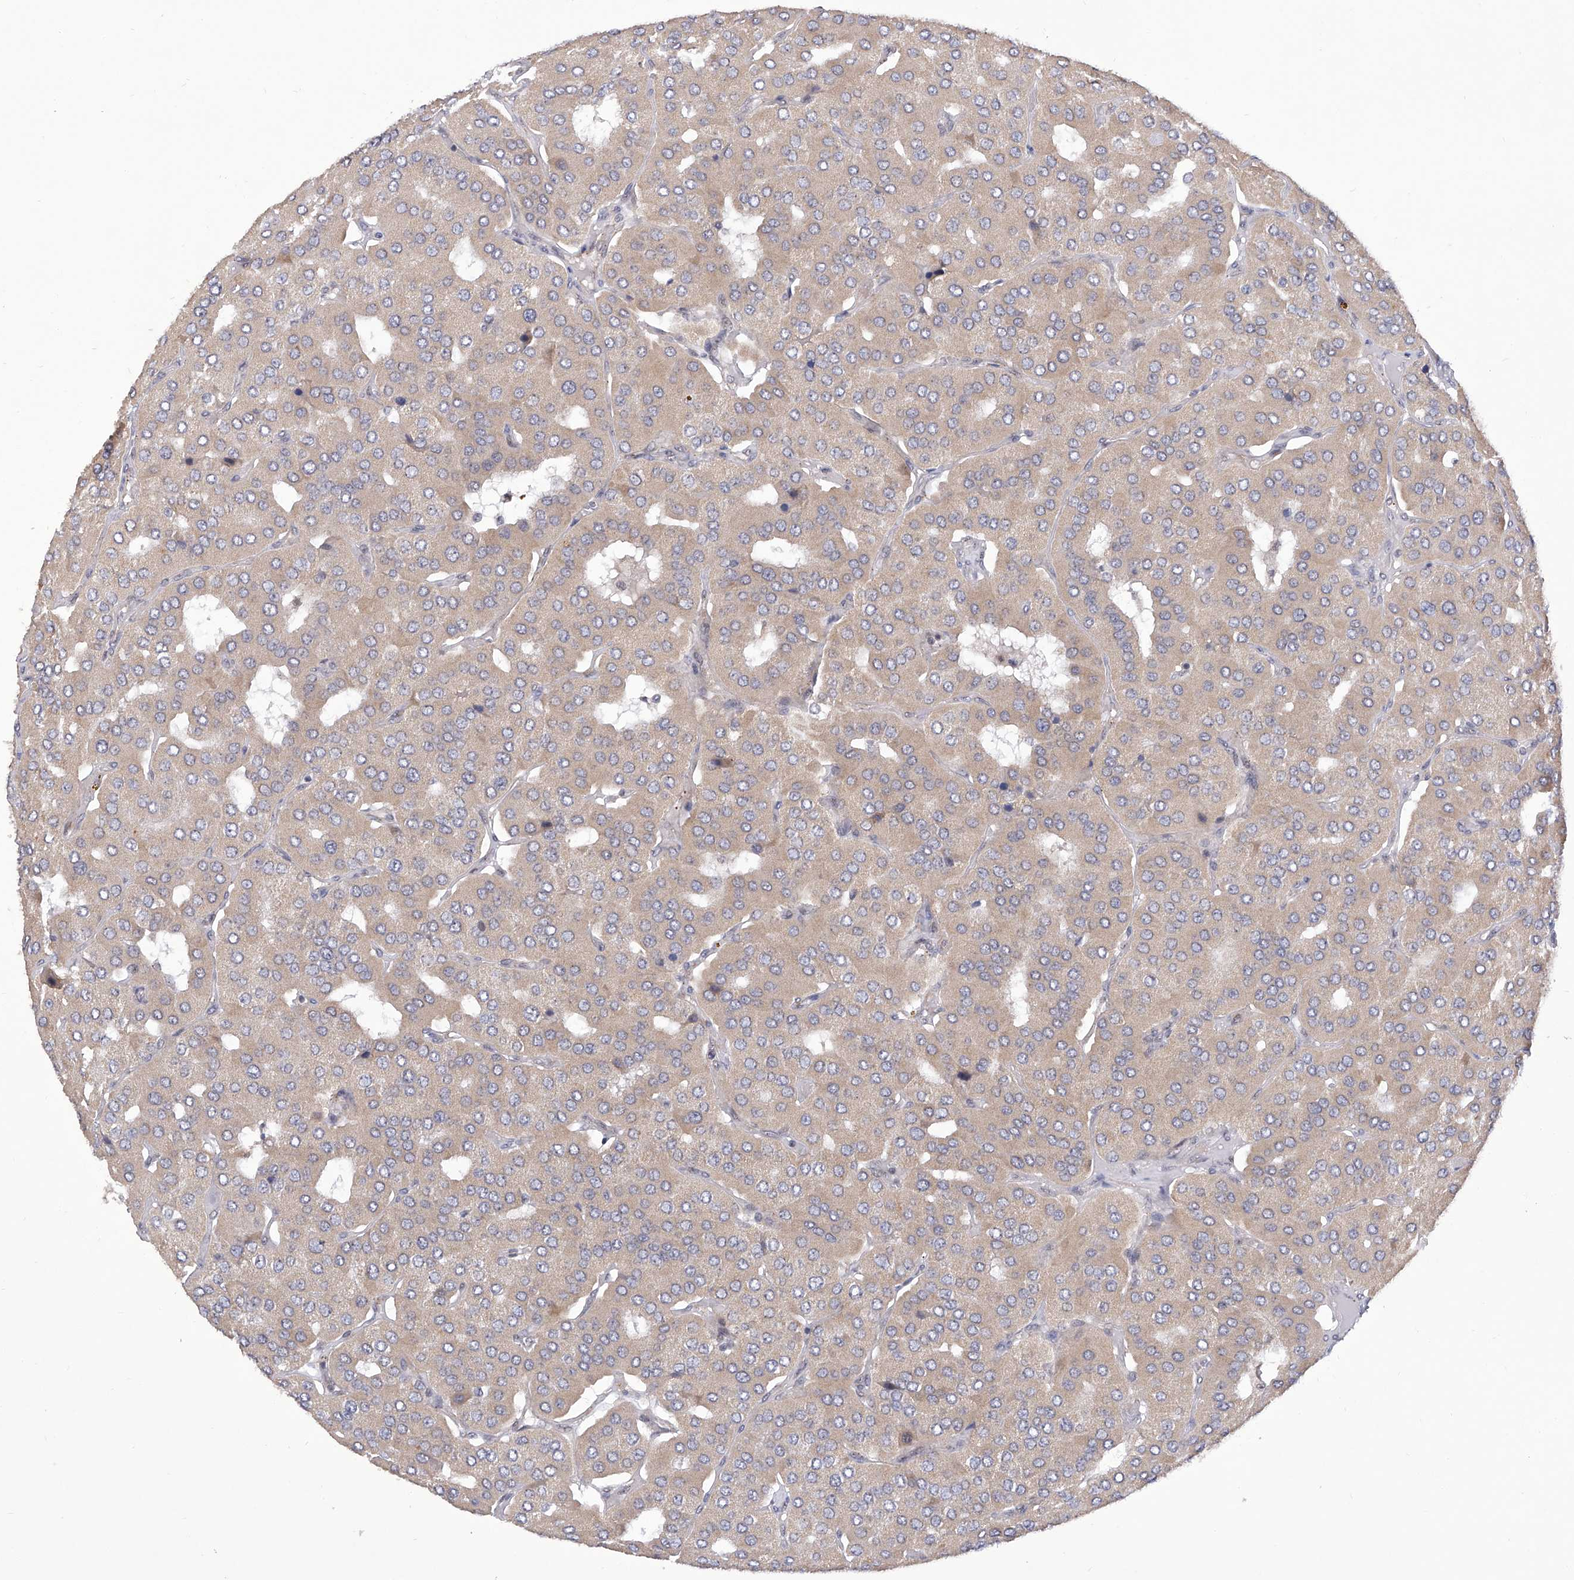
{"staining": {"intensity": "weak", "quantity": "<25%", "location": "cytoplasmic/membranous"}, "tissue": "parathyroid gland", "cell_type": "Glandular cells", "image_type": "normal", "snomed": [{"axis": "morphology", "description": "Normal tissue, NOS"}, {"axis": "morphology", "description": "Adenoma, NOS"}, {"axis": "topography", "description": "Parathyroid gland"}], "caption": "DAB (3,3'-diaminobenzidine) immunohistochemical staining of normal human parathyroid gland demonstrates no significant positivity in glandular cells.", "gene": "RAD54L", "patient": {"sex": "female", "age": 86}}